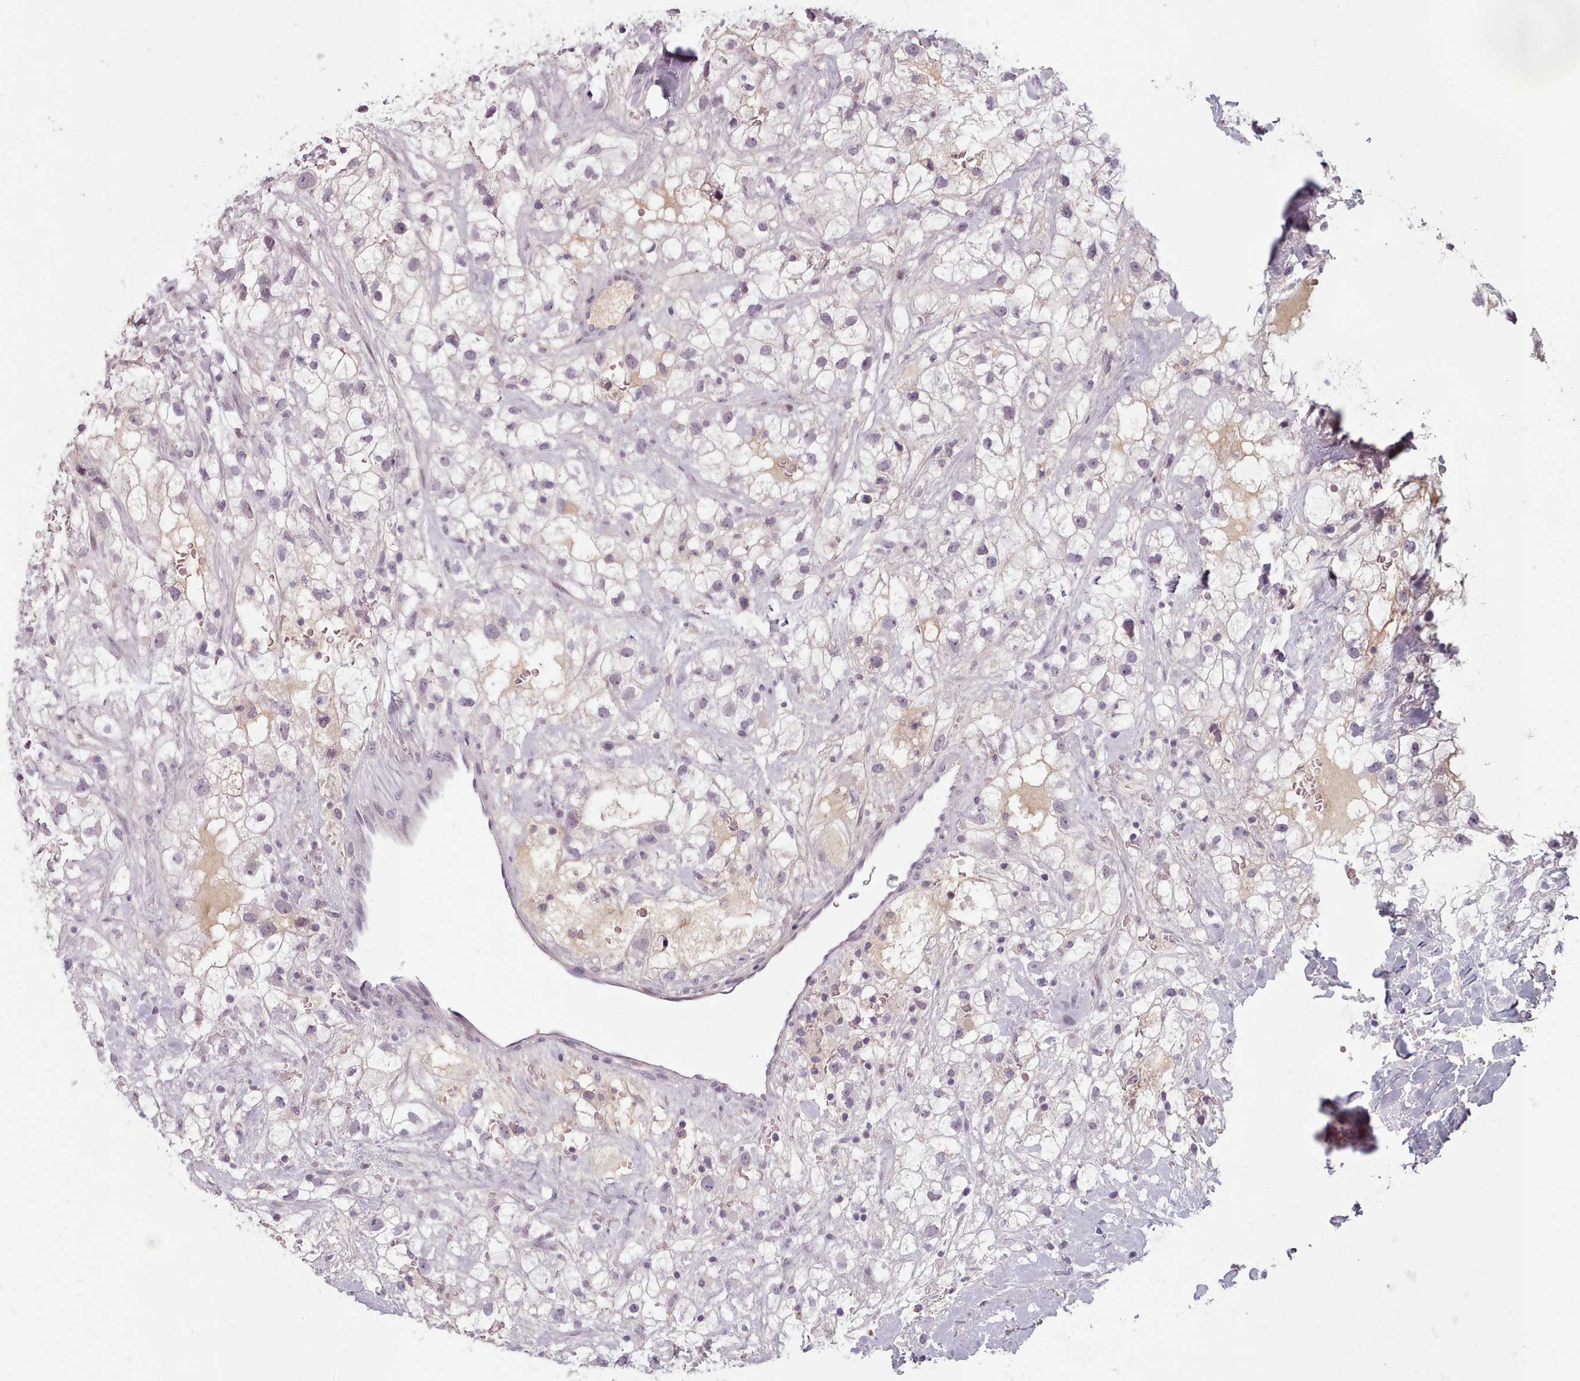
{"staining": {"intensity": "negative", "quantity": "none", "location": "none"}, "tissue": "renal cancer", "cell_type": "Tumor cells", "image_type": "cancer", "snomed": [{"axis": "morphology", "description": "Adenocarcinoma, NOS"}, {"axis": "topography", "description": "Kidney"}], "caption": "Protein analysis of renal adenocarcinoma exhibits no significant staining in tumor cells.", "gene": "PBX4", "patient": {"sex": "male", "age": 59}}